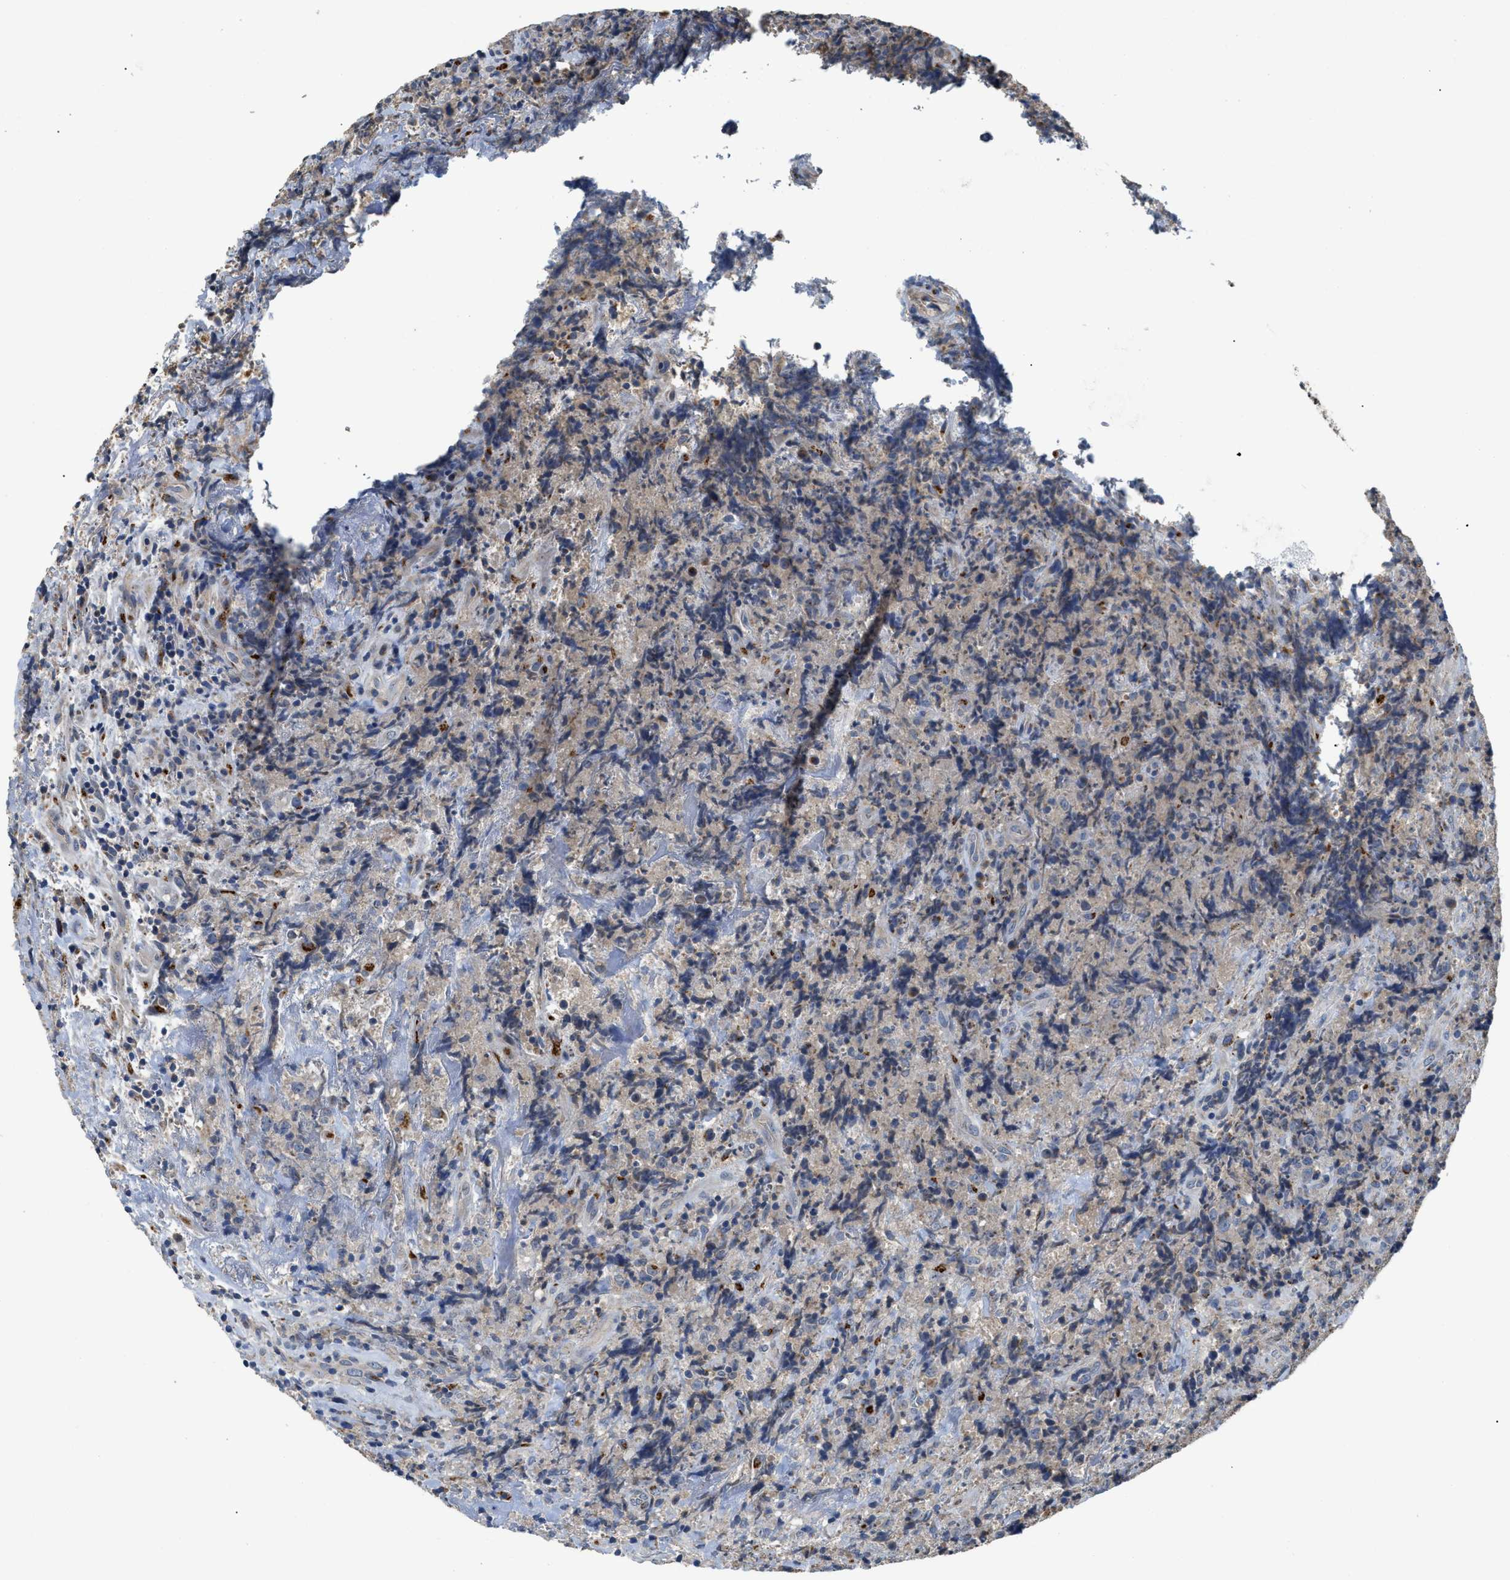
{"staining": {"intensity": "negative", "quantity": "none", "location": "none"}, "tissue": "lymphoma", "cell_type": "Tumor cells", "image_type": "cancer", "snomed": [{"axis": "morphology", "description": "Malignant lymphoma, non-Hodgkin's type, High grade"}, {"axis": "topography", "description": "Tonsil"}], "caption": "The immunohistochemistry micrograph has no significant positivity in tumor cells of high-grade malignant lymphoma, non-Hodgkin's type tissue.", "gene": "SIK2", "patient": {"sex": "female", "age": 36}}